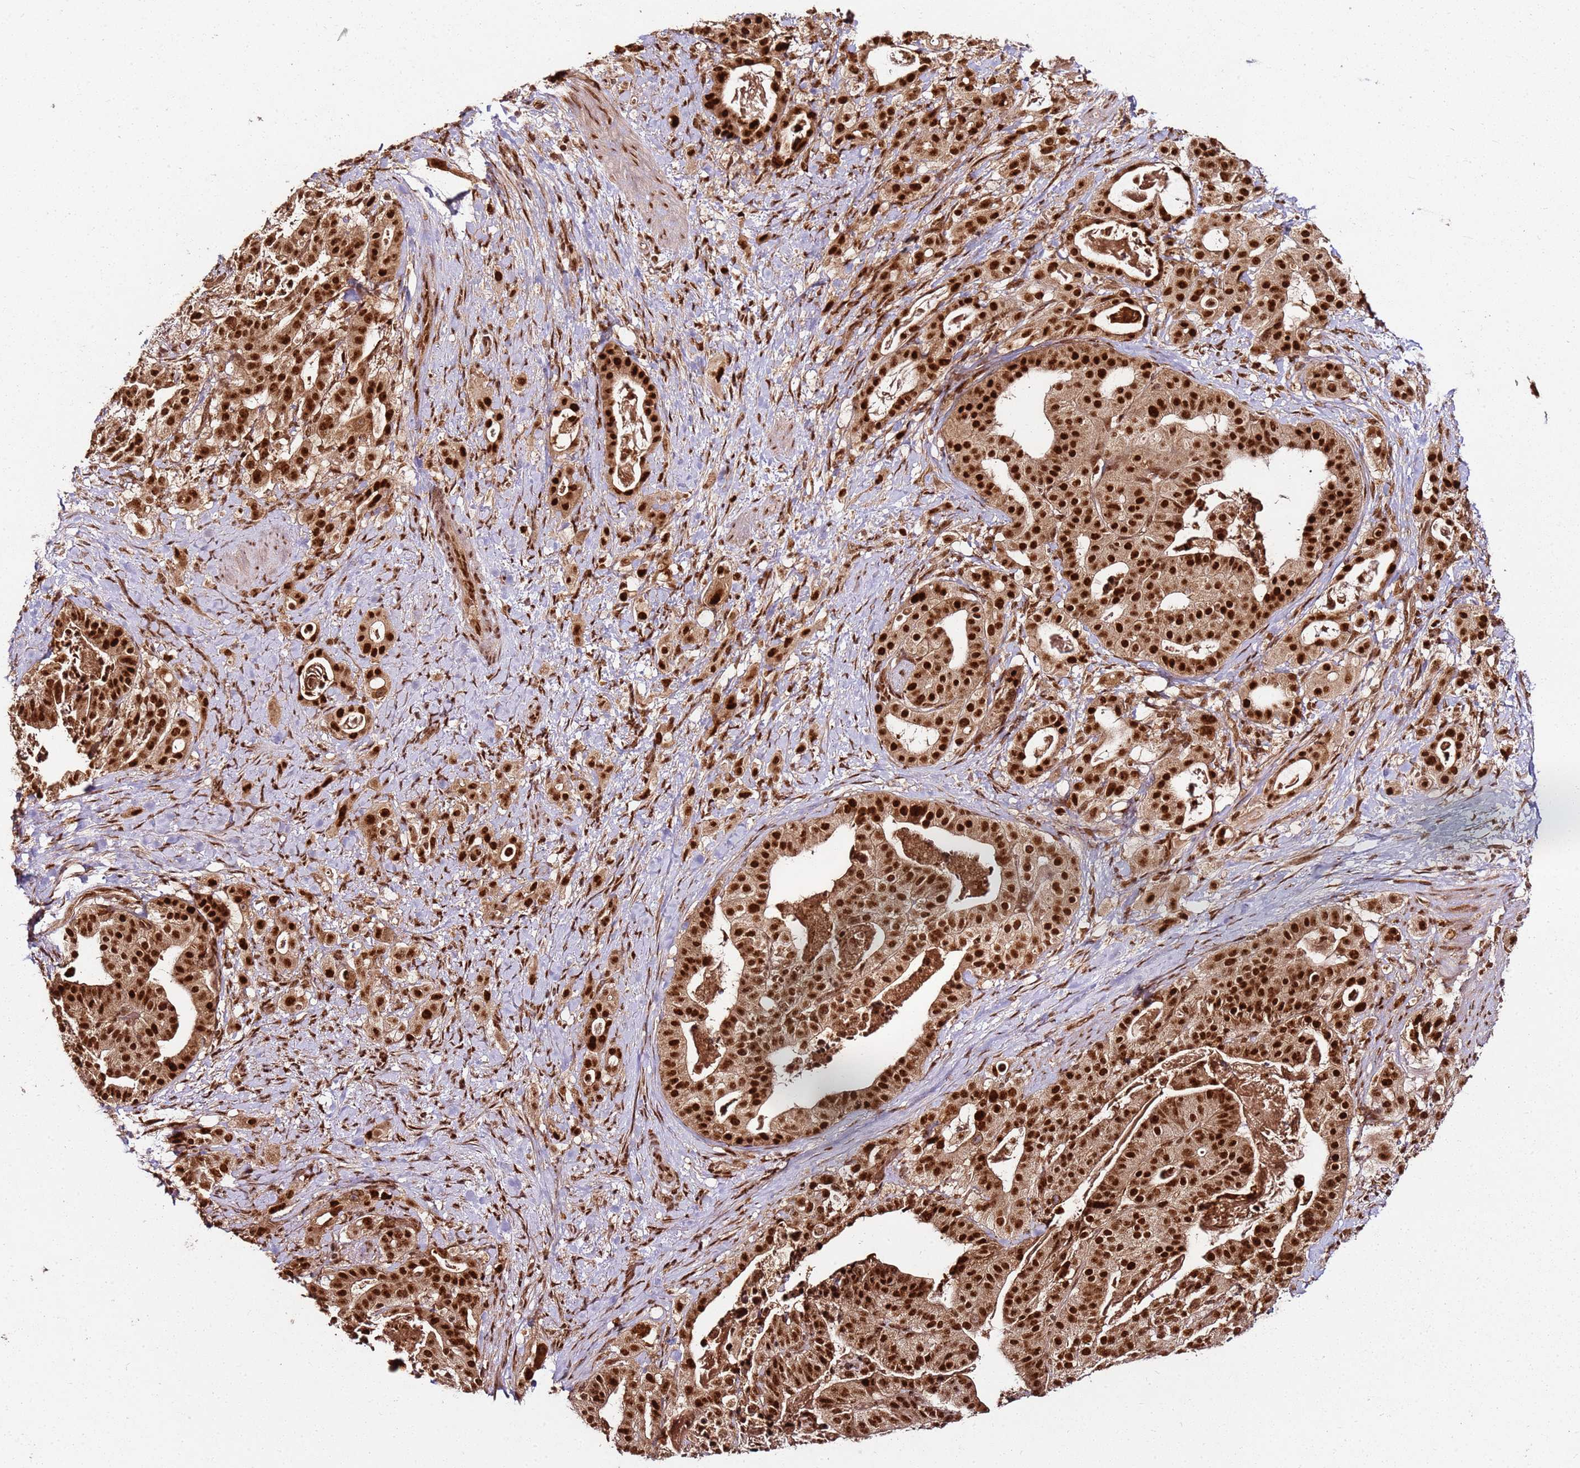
{"staining": {"intensity": "strong", "quantity": ">75%", "location": "nuclear"}, "tissue": "stomach cancer", "cell_type": "Tumor cells", "image_type": "cancer", "snomed": [{"axis": "morphology", "description": "Adenocarcinoma, NOS"}, {"axis": "topography", "description": "Stomach"}], "caption": "Immunohistochemical staining of stomach cancer (adenocarcinoma) demonstrates high levels of strong nuclear protein staining in approximately >75% of tumor cells. The protein is shown in brown color, while the nuclei are stained blue.", "gene": "XRN2", "patient": {"sex": "male", "age": 48}}